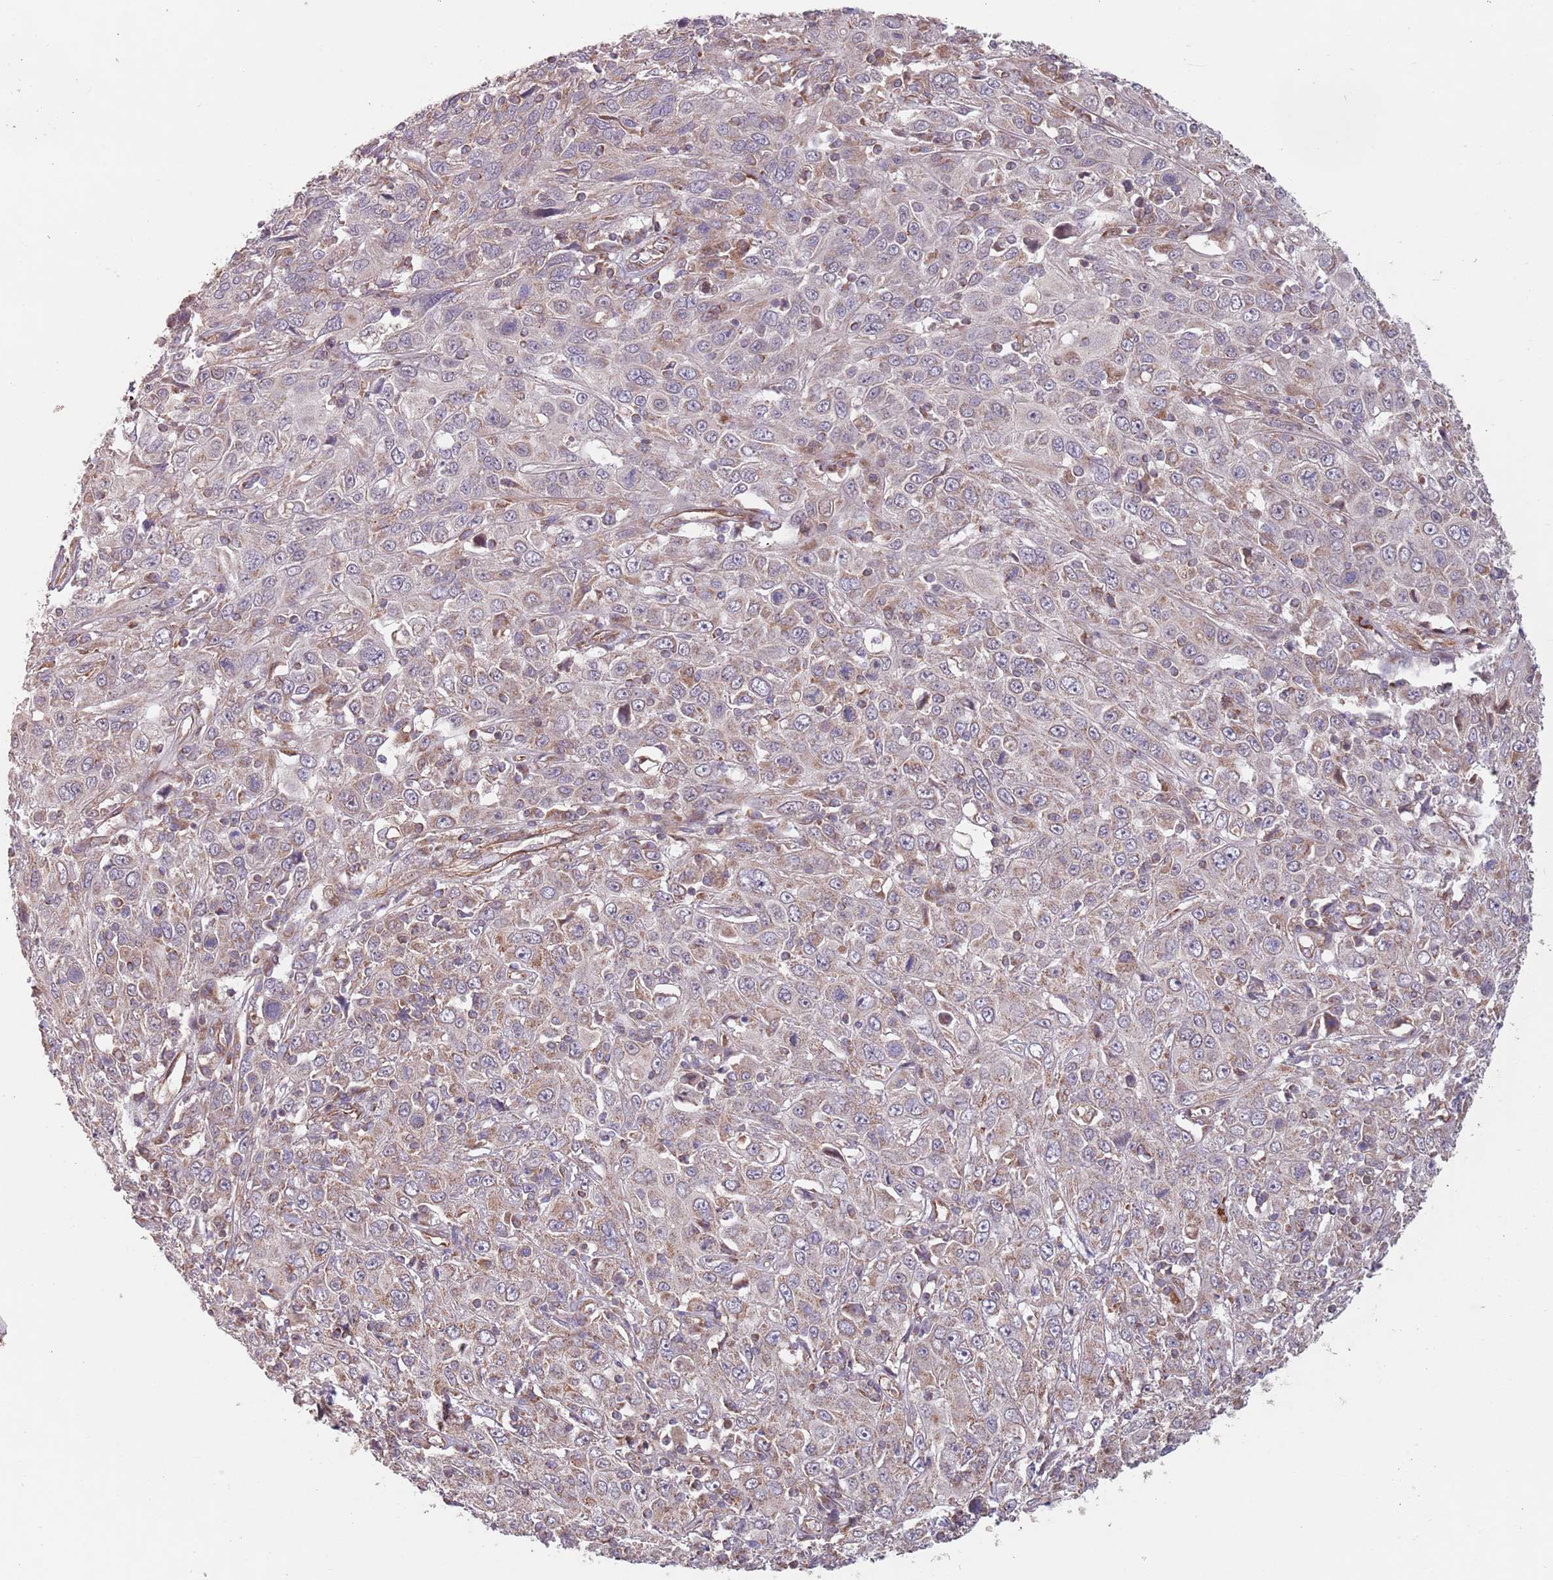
{"staining": {"intensity": "weak", "quantity": "<25%", "location": "cytoplasmic/membranous"}, "tissue": "cervical cancer", "cell_type": "Tumor cells", "image_type": "cancer", "snomed": [{"axis": "morphology", "description": "Squamous cell carcinoma, NOS"}, {"axis": "topography", "description": "Cervix"}], "caption": "Immunohistochemistry (IHC) of human cervical cancer (squamous cell carcinoma) displays no staining in tumor cells.", "gene": "CHD9", "patient": {"sex": "female", "age": 46}}